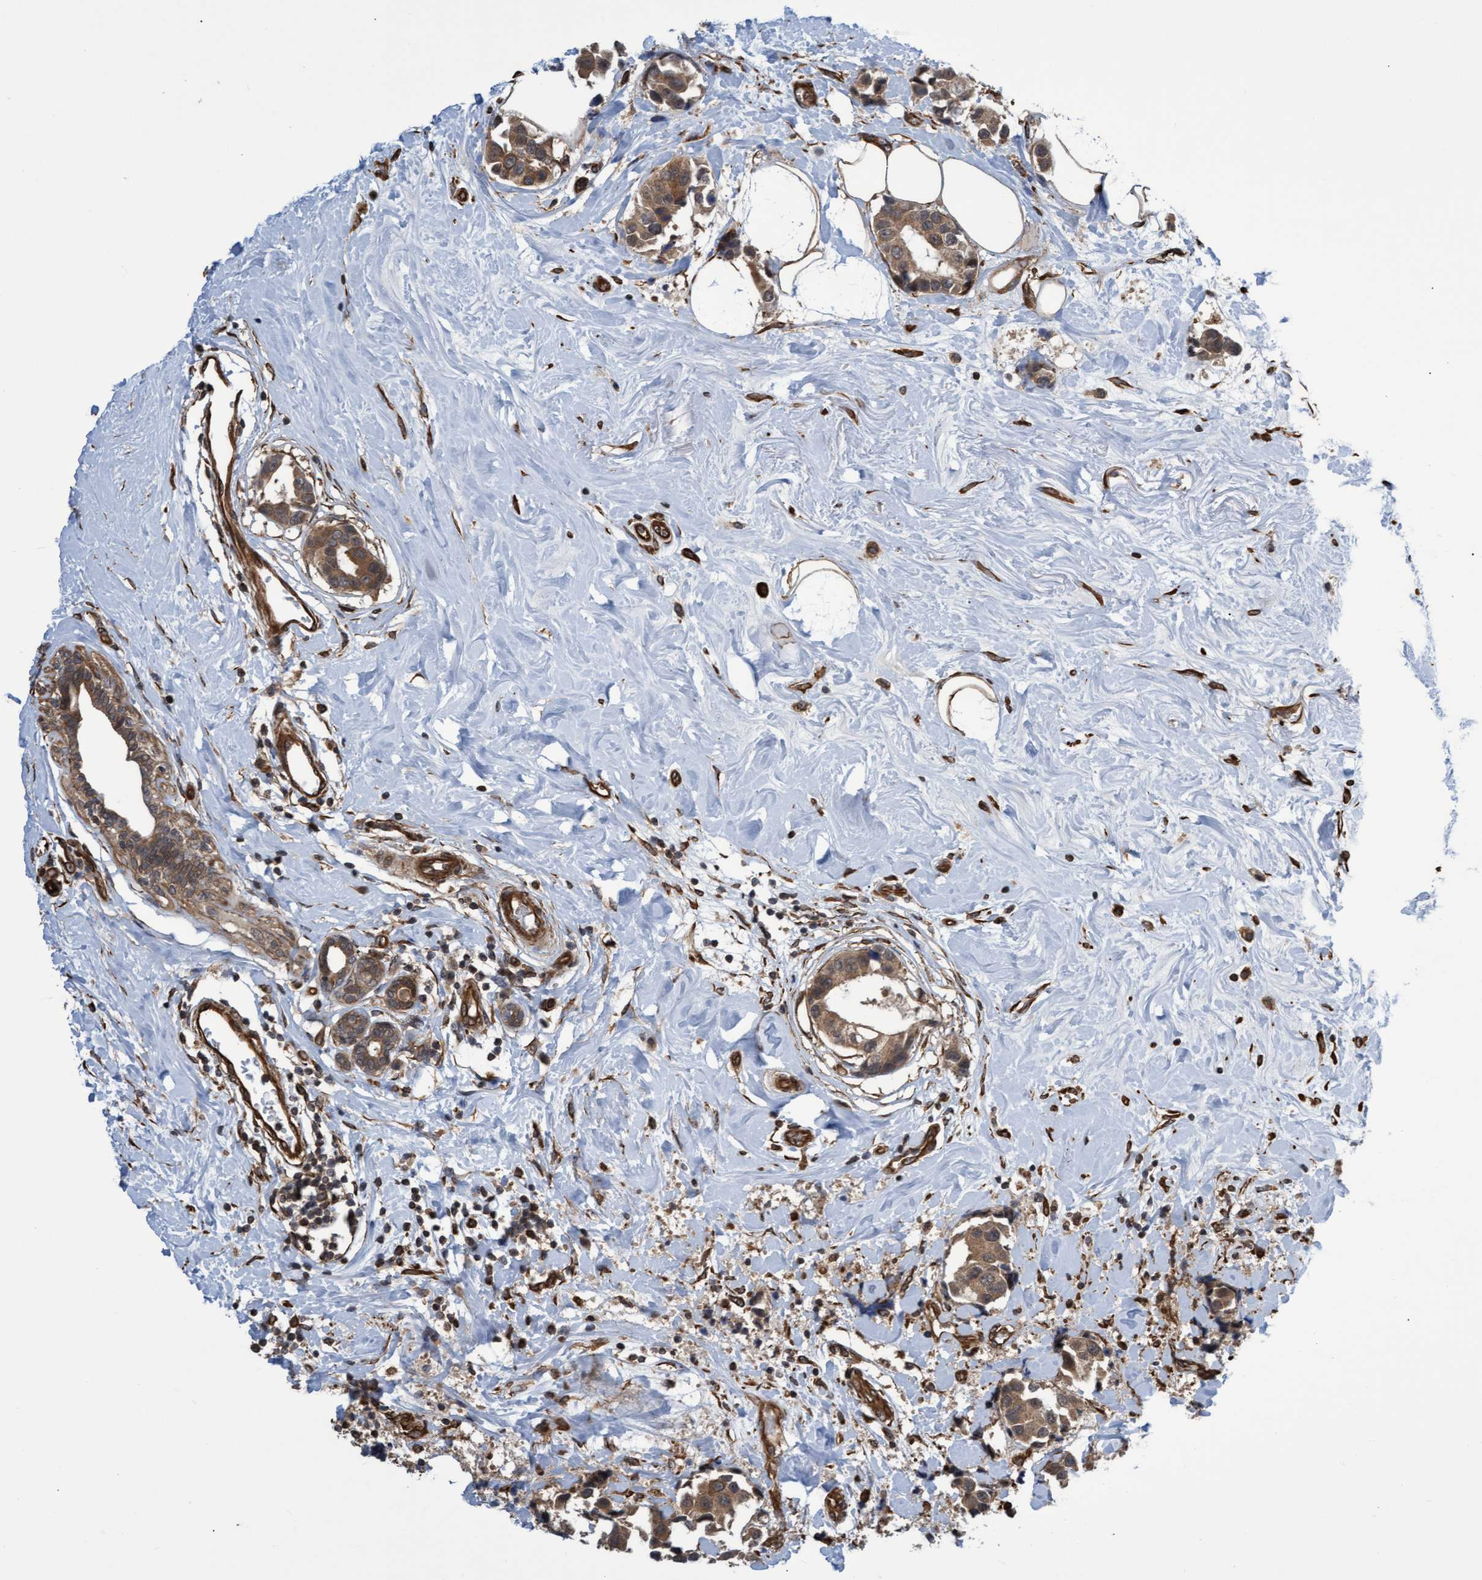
{"staining": {"intensity": "moderate", "quantity": ">75%", "location": "cytoplasmic/membranous"}, "tissue": "breast cancer", "cell_type": "Tumor cells", "image_type": "cancer", "snomed": [{"axis": "morphology", "description": "Normal tissue, NOS"}, {"axis": "morphology", "description": "Duct carcinoma"}, {"axis": "topography", "description": "Breast"}], "caption": "Immunohistochemical staining of human breast cancer reveals medium levels of moderate cytoplasmic/membranous protein positivity in approximately >75% of tumor cells.", "gene": "TNFRSF10B", "patient": {"sex": "female", "age": 39}}